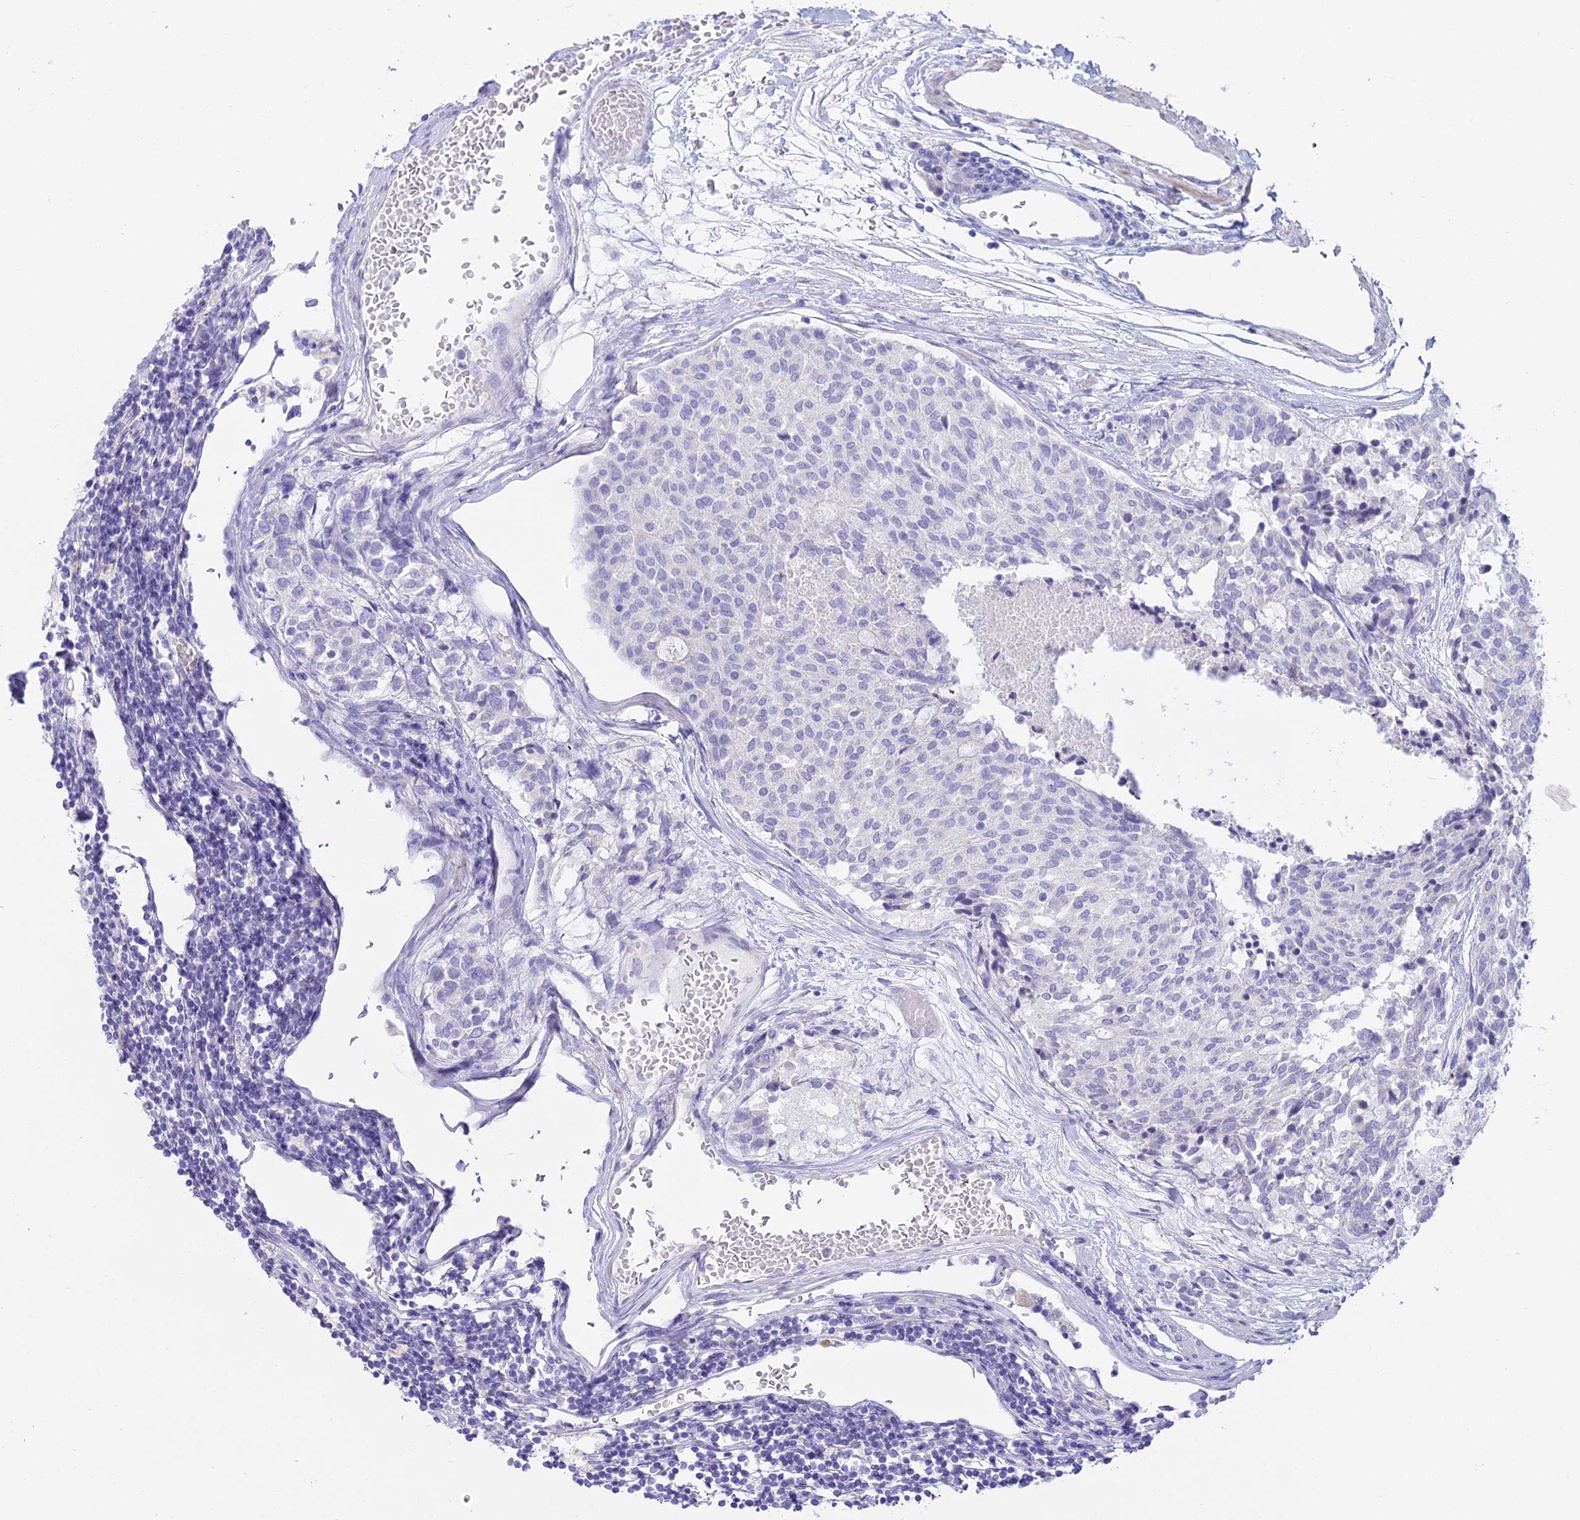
{"staining": {"intensity": "negative", "quantity": "none", "location": "none"}, "tissue": "carcinoid", "cell_type": "Tumor cells", "image_type": "cancer", "snomed": [{"axis": "morphology", "description": "Carcinoid, malignant, NOS"}, {"axis": "topography", "description": "Pancreas"}], "caption": "Tumor cells are negative for brown protein staining in carcinoid (malignant). (DAB immunohistochemistry with hematoxylin counter stain).", "gene": "ALPP", "patient": {"sex": "female", "age": 54}}